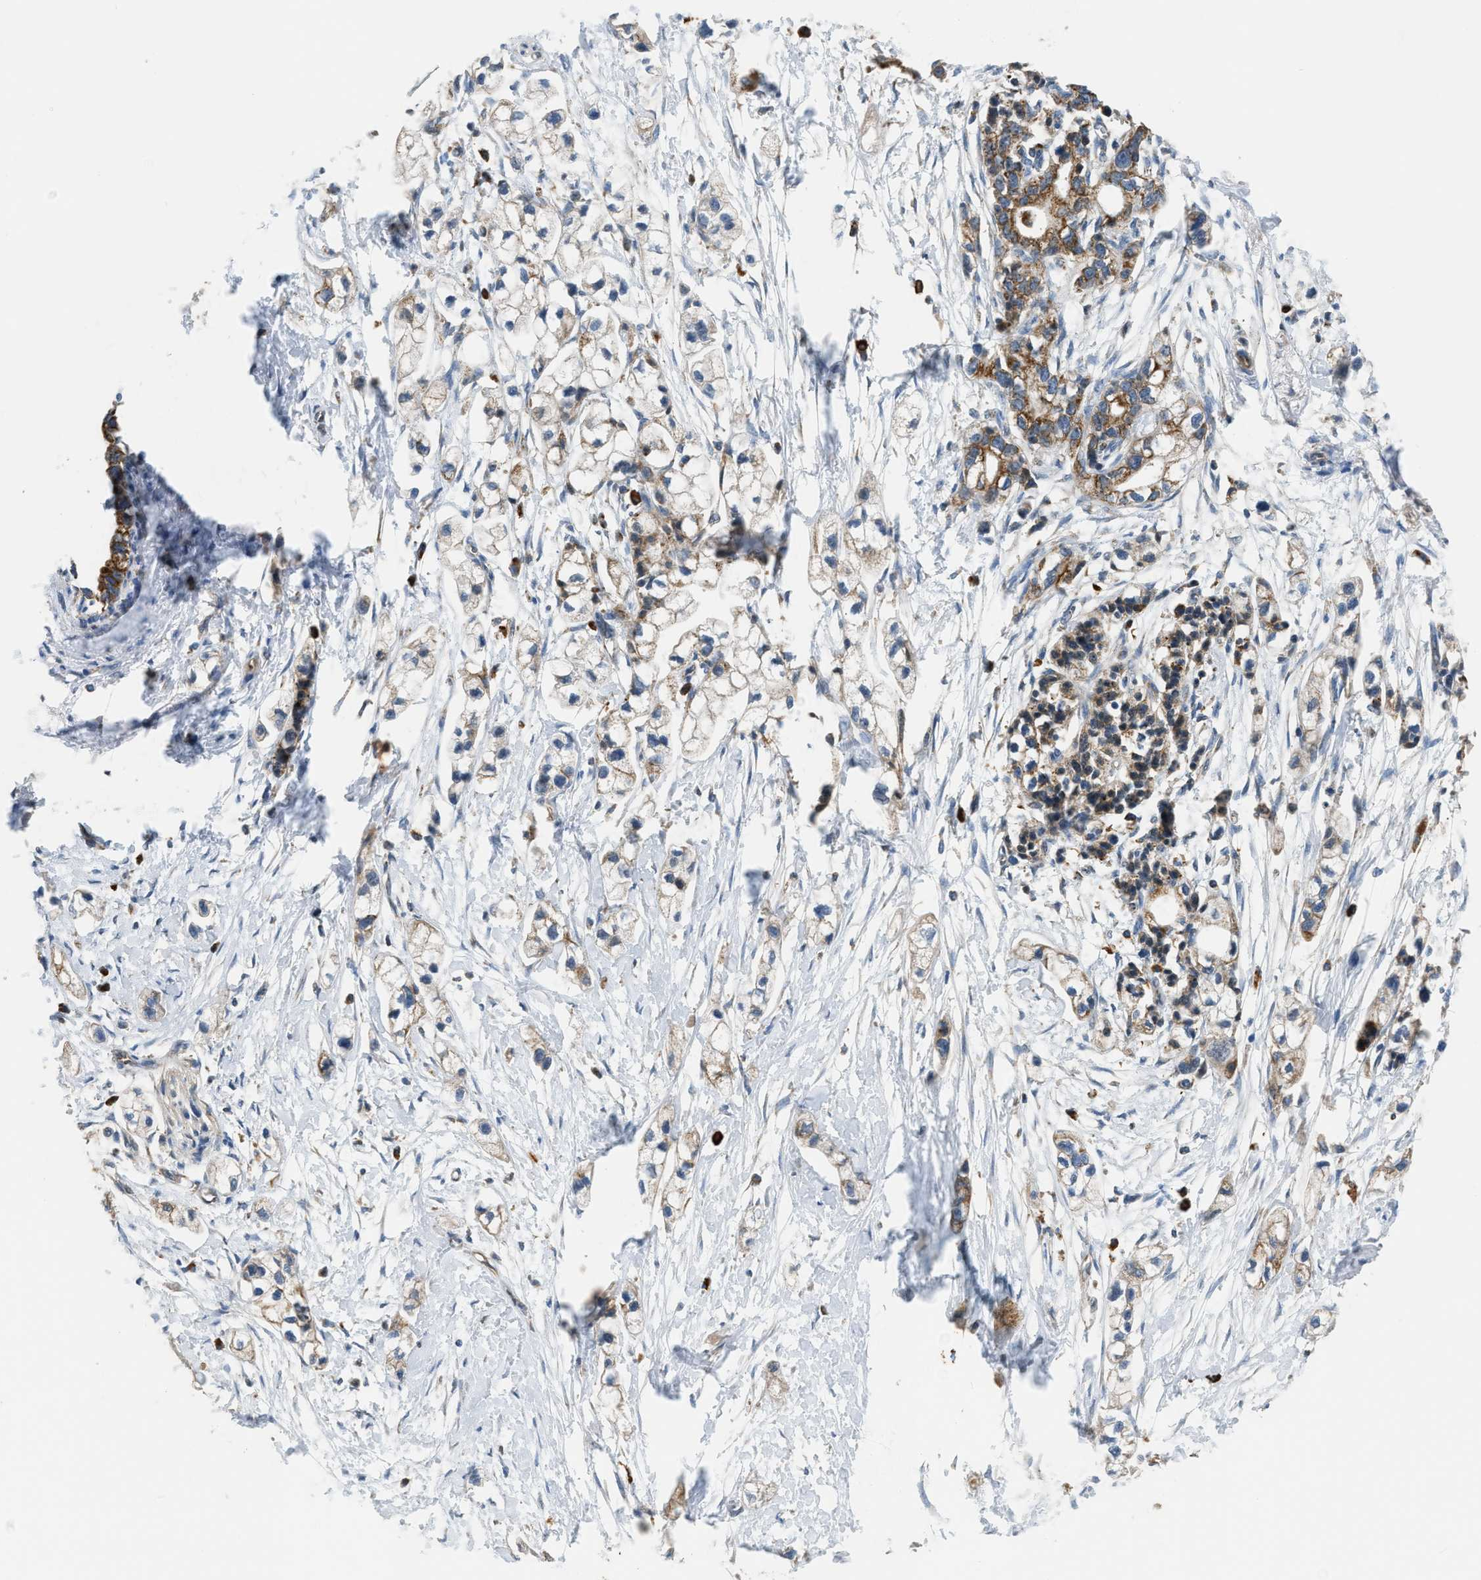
{"staining": {"intensity": "moderate", "quantity": ">75%", "location": "cytoplasmic/membranous"}, "tissue": "pancreatic cancer", "cell_type": "Tumor cells", "image_type": "cancer", "snomed": [{"axis": "morphology", "description": "Adenocarcinoma, NOS"}, {"axis": "topography", "description": "Pancreas"}], "caption": "Protein expression analysis of pancreatic cancer (adenocarcinoma) exhibits moderate cytoplasmic/membranous positivity in about >75% of tumor cells.", "gene": "ETFB", "patient": {"sex": "male", "age": 74}}